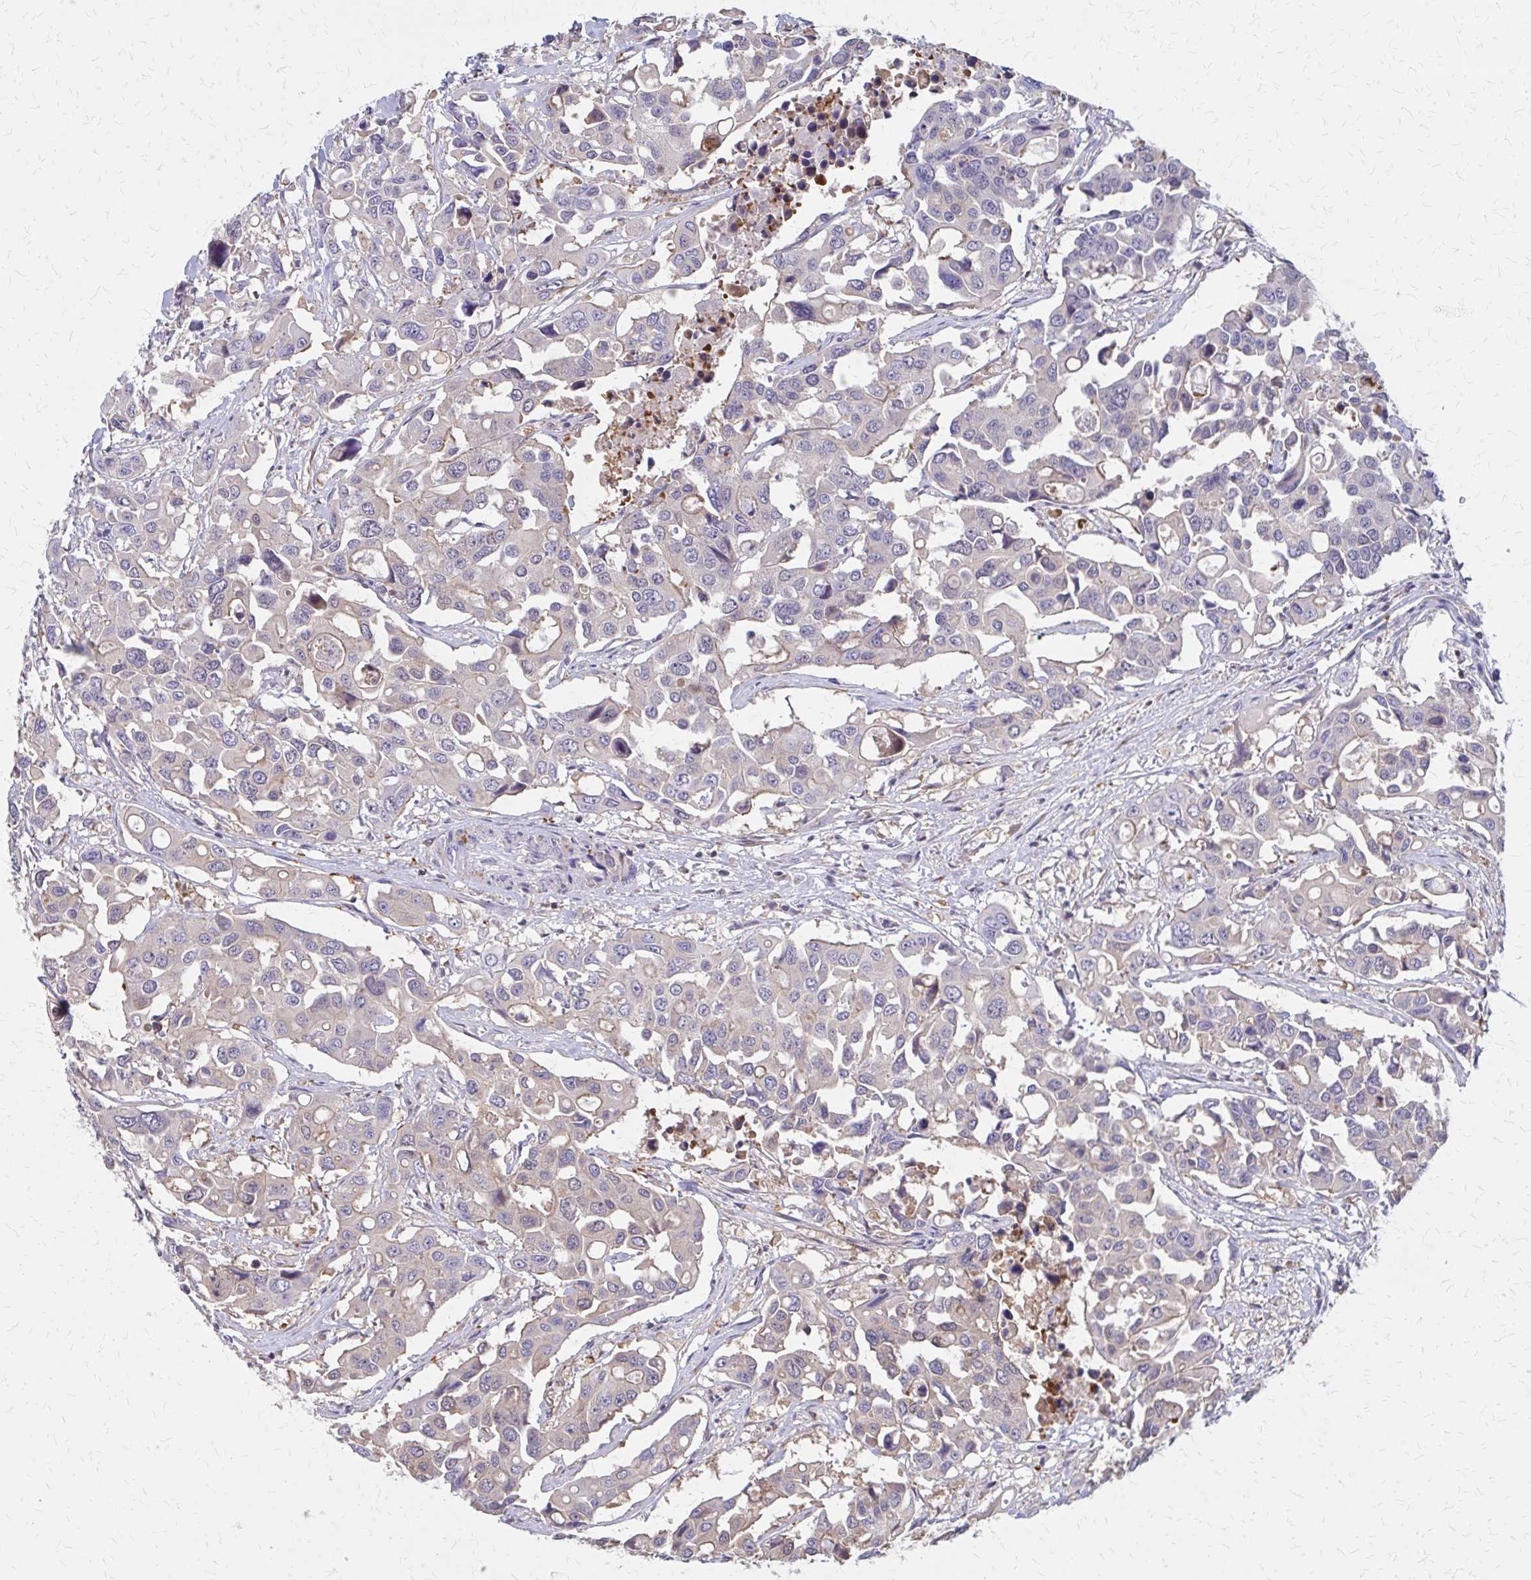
{"staining": {"intensity": "negative", "quantity": "none", "location": "none"}, "tissue": "colorectal cancer", "cell_type": "Tumor cells", "image_type": "cancer", "snomed": [{"axis": "morphology", "description": "Adenocarcinoma, NOS"}, {"axis": "topography", "description": "Colon"}], "caption": "Micrograph shows no significant protein staining in tumor cells of colorectal adenocarcinoma.", "gene": "IFI44L", "patient": {"sex": "male", "age": 77}}